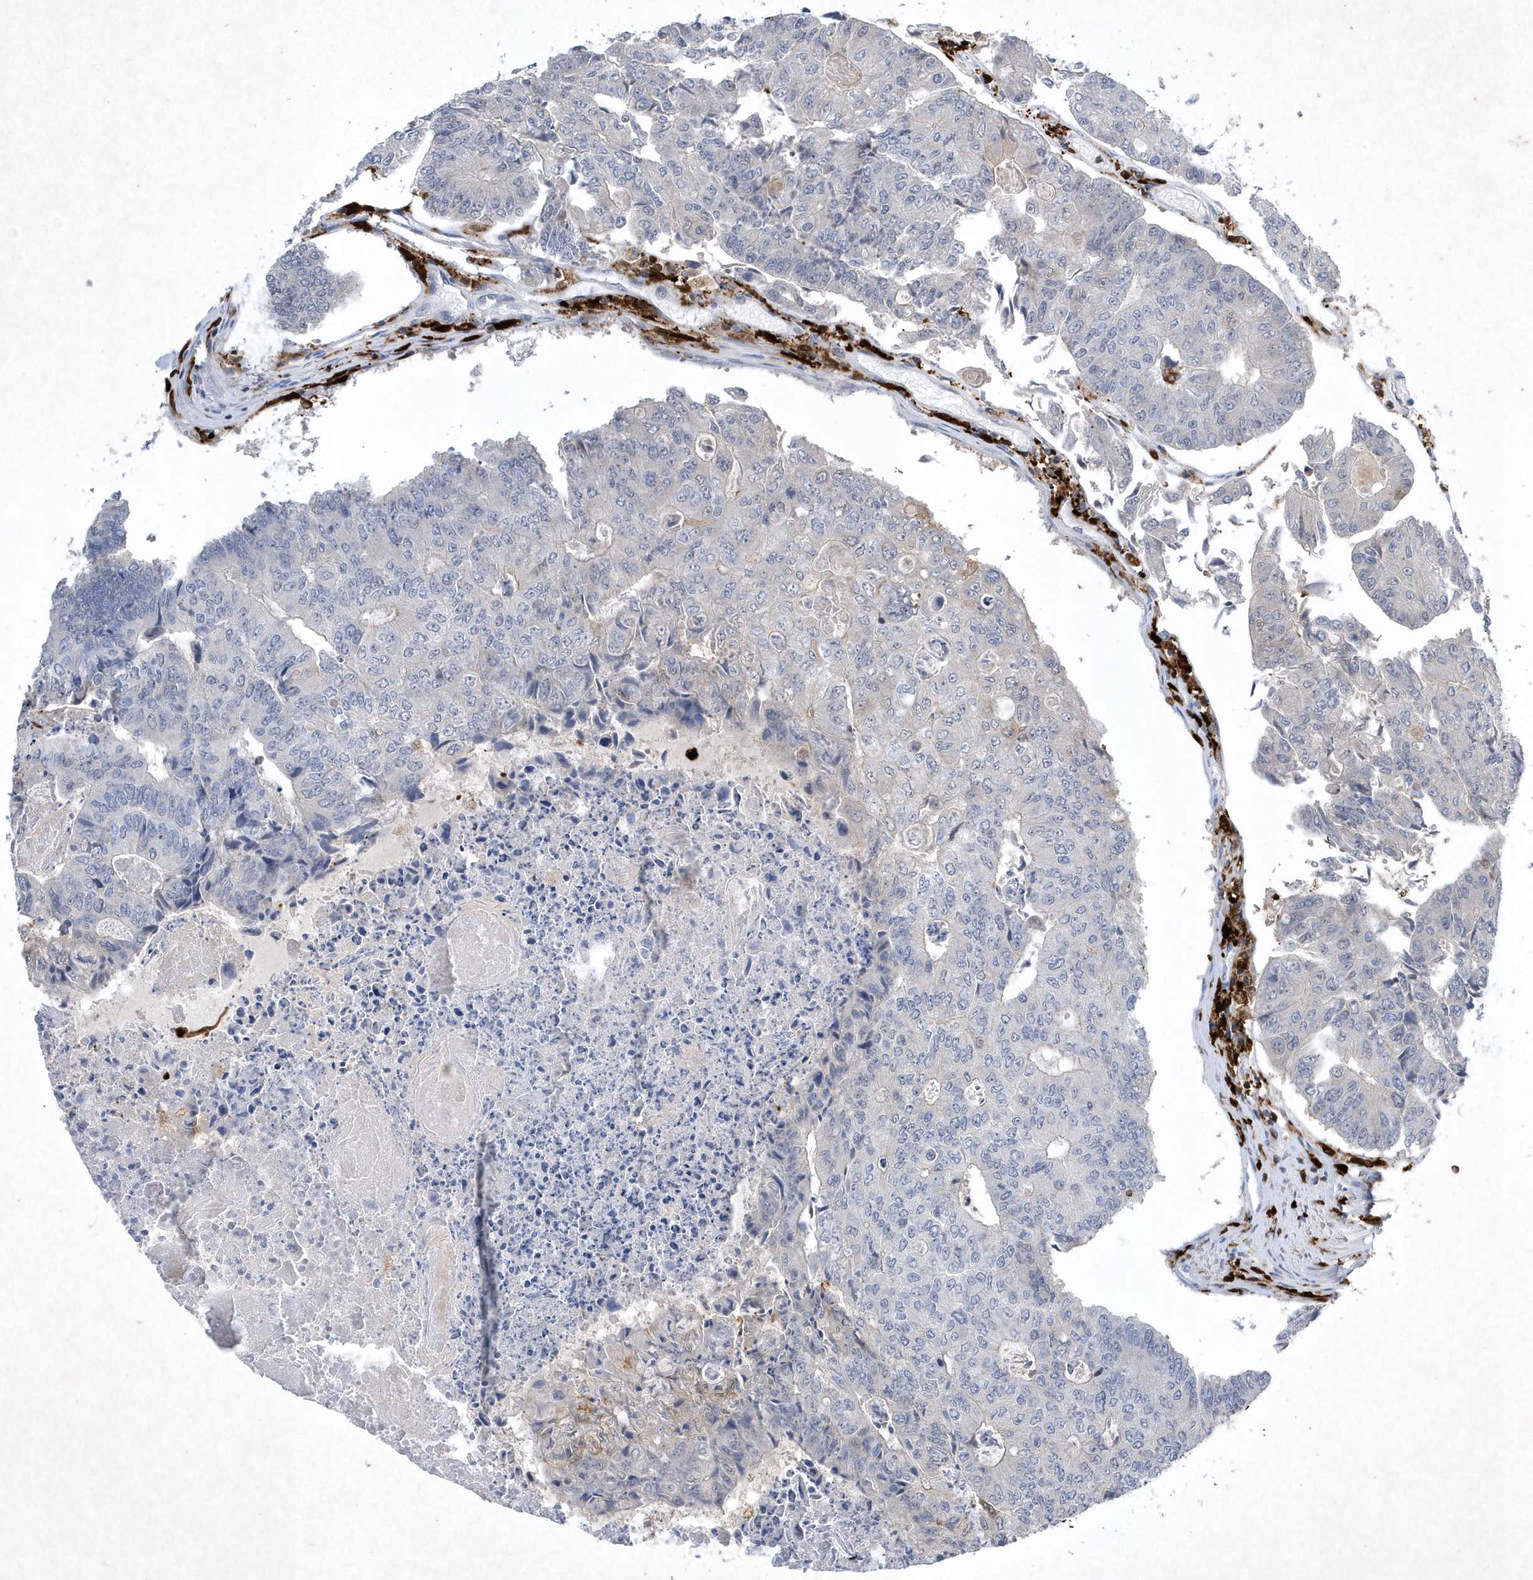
{"staining": {"intensity": "negative", "quantity": "none", "location": "none"}, "tissue": "colorectal cancer", "cell_type": "Tumor cells", "image_type": "cancer", "snomed": [{"axis": "morphology", "description": "Adenocarcinoma, NOS"}, {"axis": "topography", "description": "Colon"}], "caption": "Human colorectal cancer (adenocarcinoma) stained for a protein using IHC shows no staining in tumor cells.", "gene": "BHLHA15", "patient": {"sex": "female", "age": 67}}